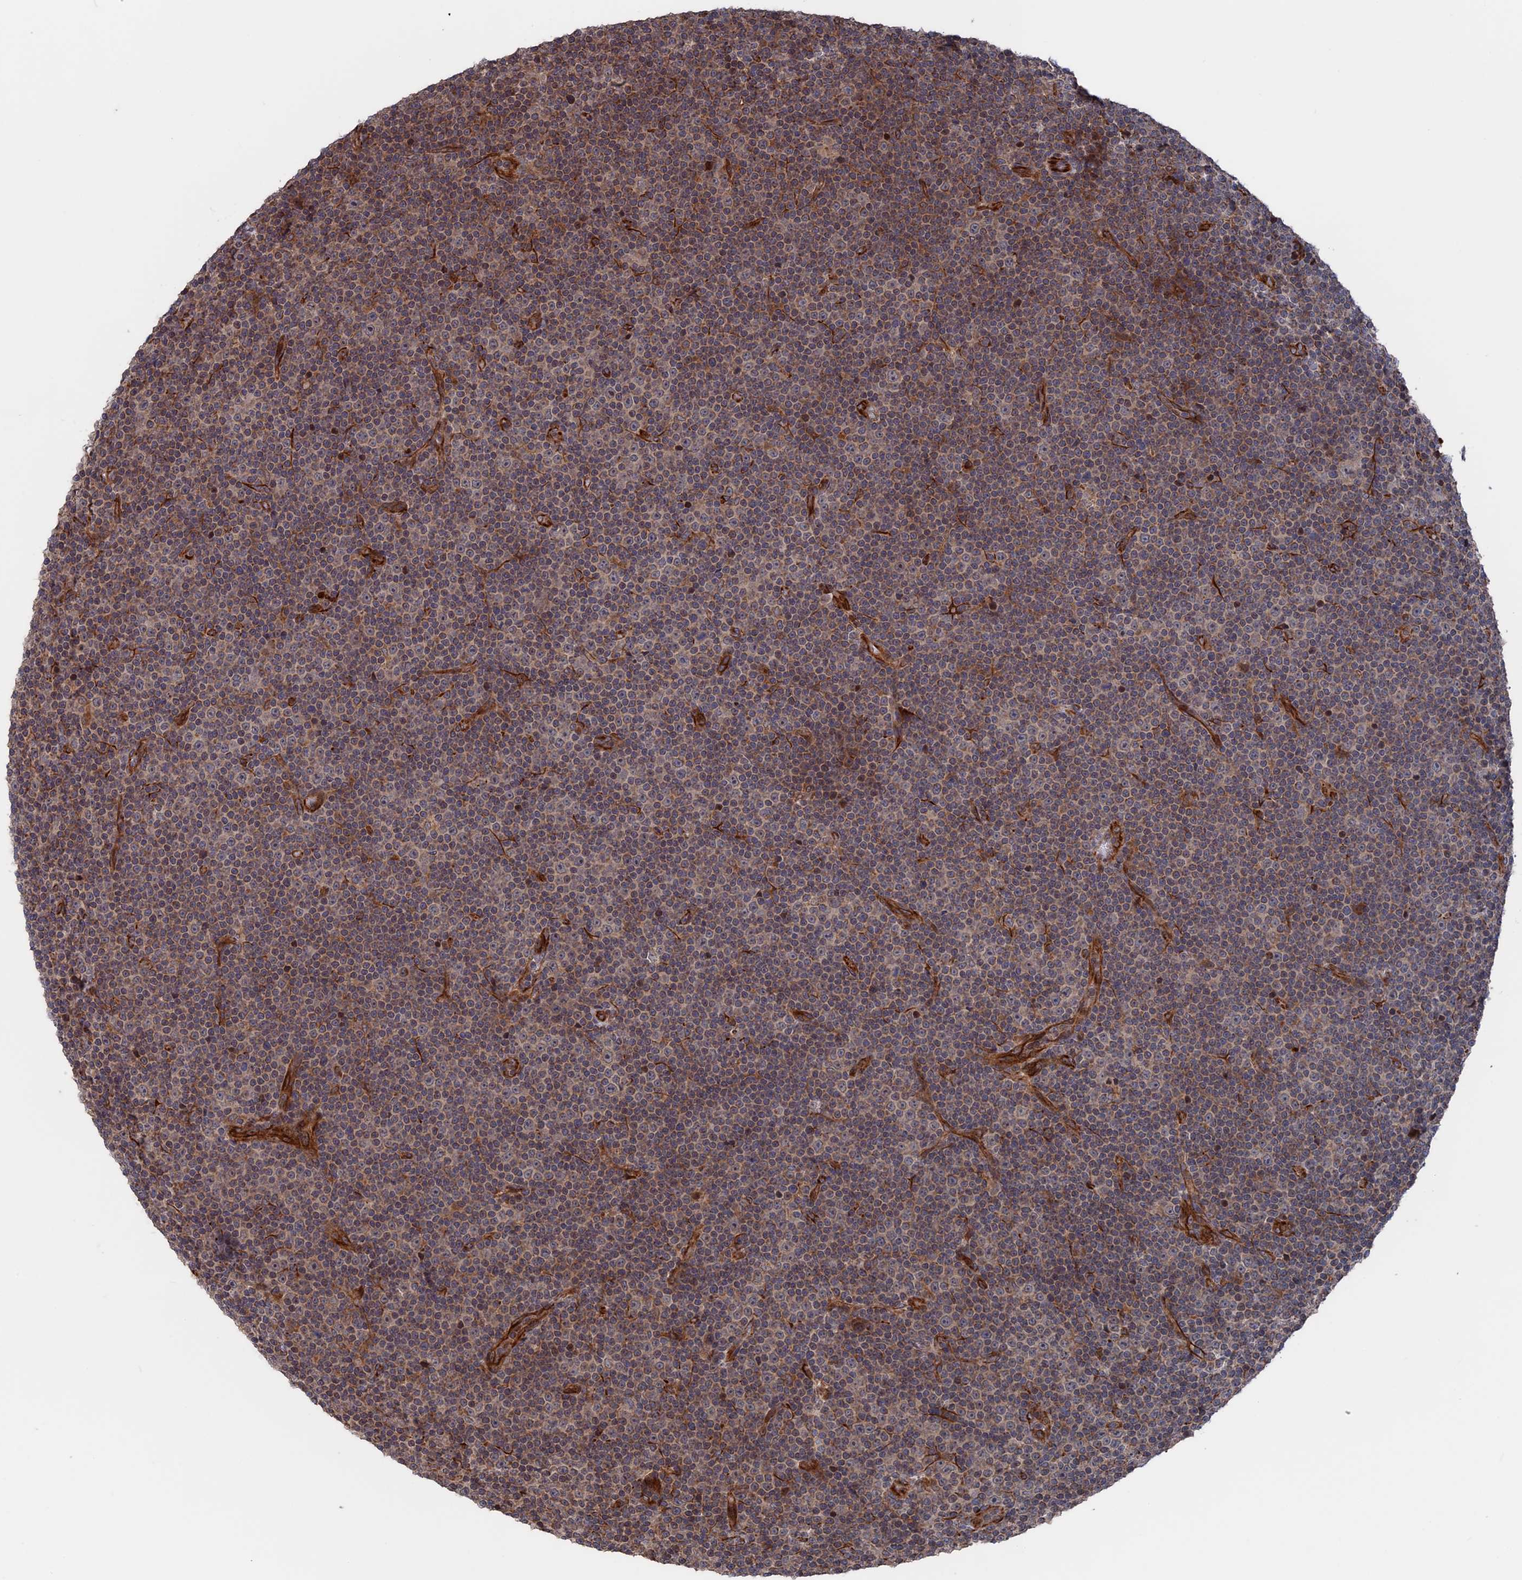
{"staining": {"intensity": "weak", "quantity": "25%-75%", "location": "cytoplasmic/membranous"}, "tissue": "lymphoma", "cell_type": "Tumor cells", "image_type": "cancer", "snomed": [{"axis": "morphology", "description": "Malignant lymphoma, non-Hodgkin's type, Low grade"}, {"axis": "topography", "description": "Lymph node"}], "caption": "A low amount of weak cytoplasmic/membranous staining is identified in approximately 25%-75% of tumor cells in low-grade malignant lymphoma, non-Hodgkin's type tissue.", "gene": "PLA2G15", "patient": {"sex": "female", "age": 67}}